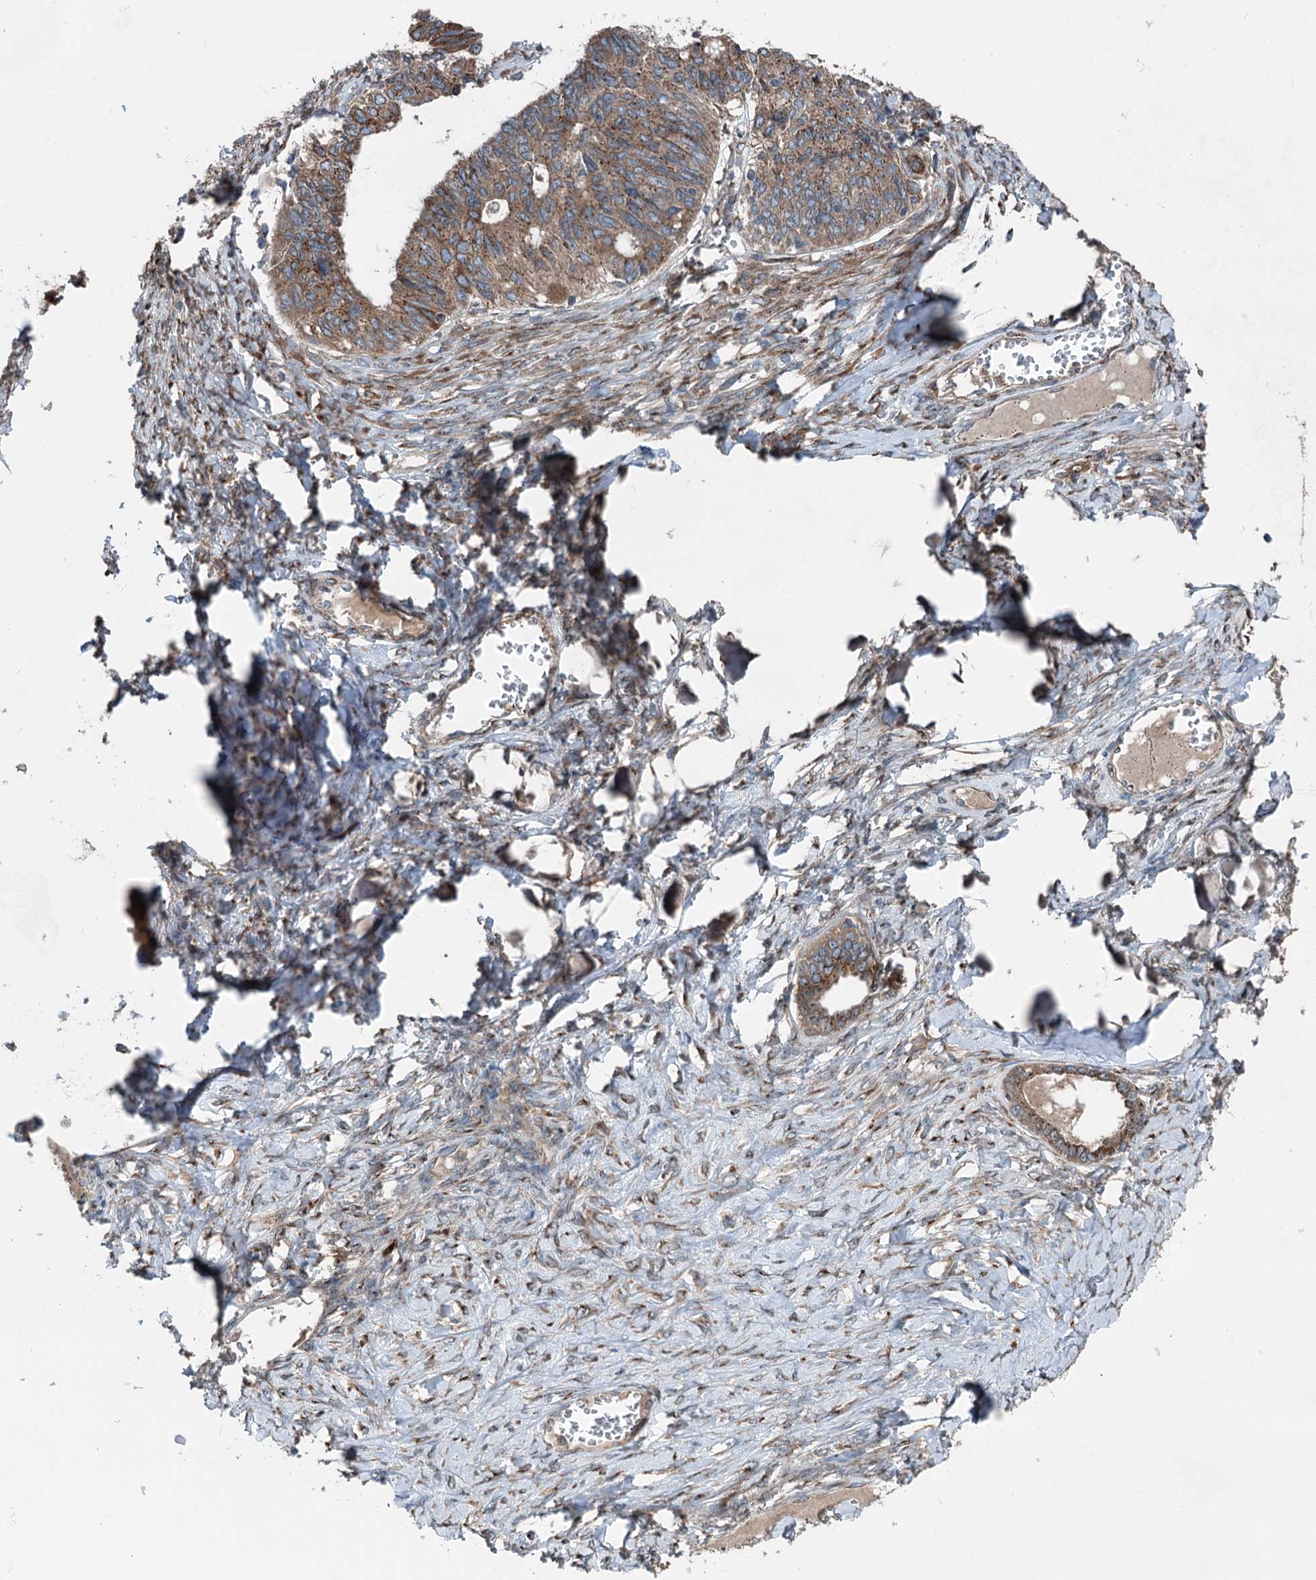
{"staining": {"intensity": "moderate", "quantity": ">75%", "location": "cytoplasmic/membranous"}, "tissue": "ovarian cancer", "cell_type": "Tumor cells", "image_type": "cancer", "snomed": [{"axis": "morphology", "description": "Cystadenocarcinoma, serous, NOS"}, {"axis": "topography", "description": "Ovary"}], "caption": "Ovarian cancer stained for a protein (brown) exhibits moderate cytoplasmic/membranous positive expression in about >75% of tumor cells.", "gene": "CALCOCO1", "patient": {"sex": "female", "age": 79}}